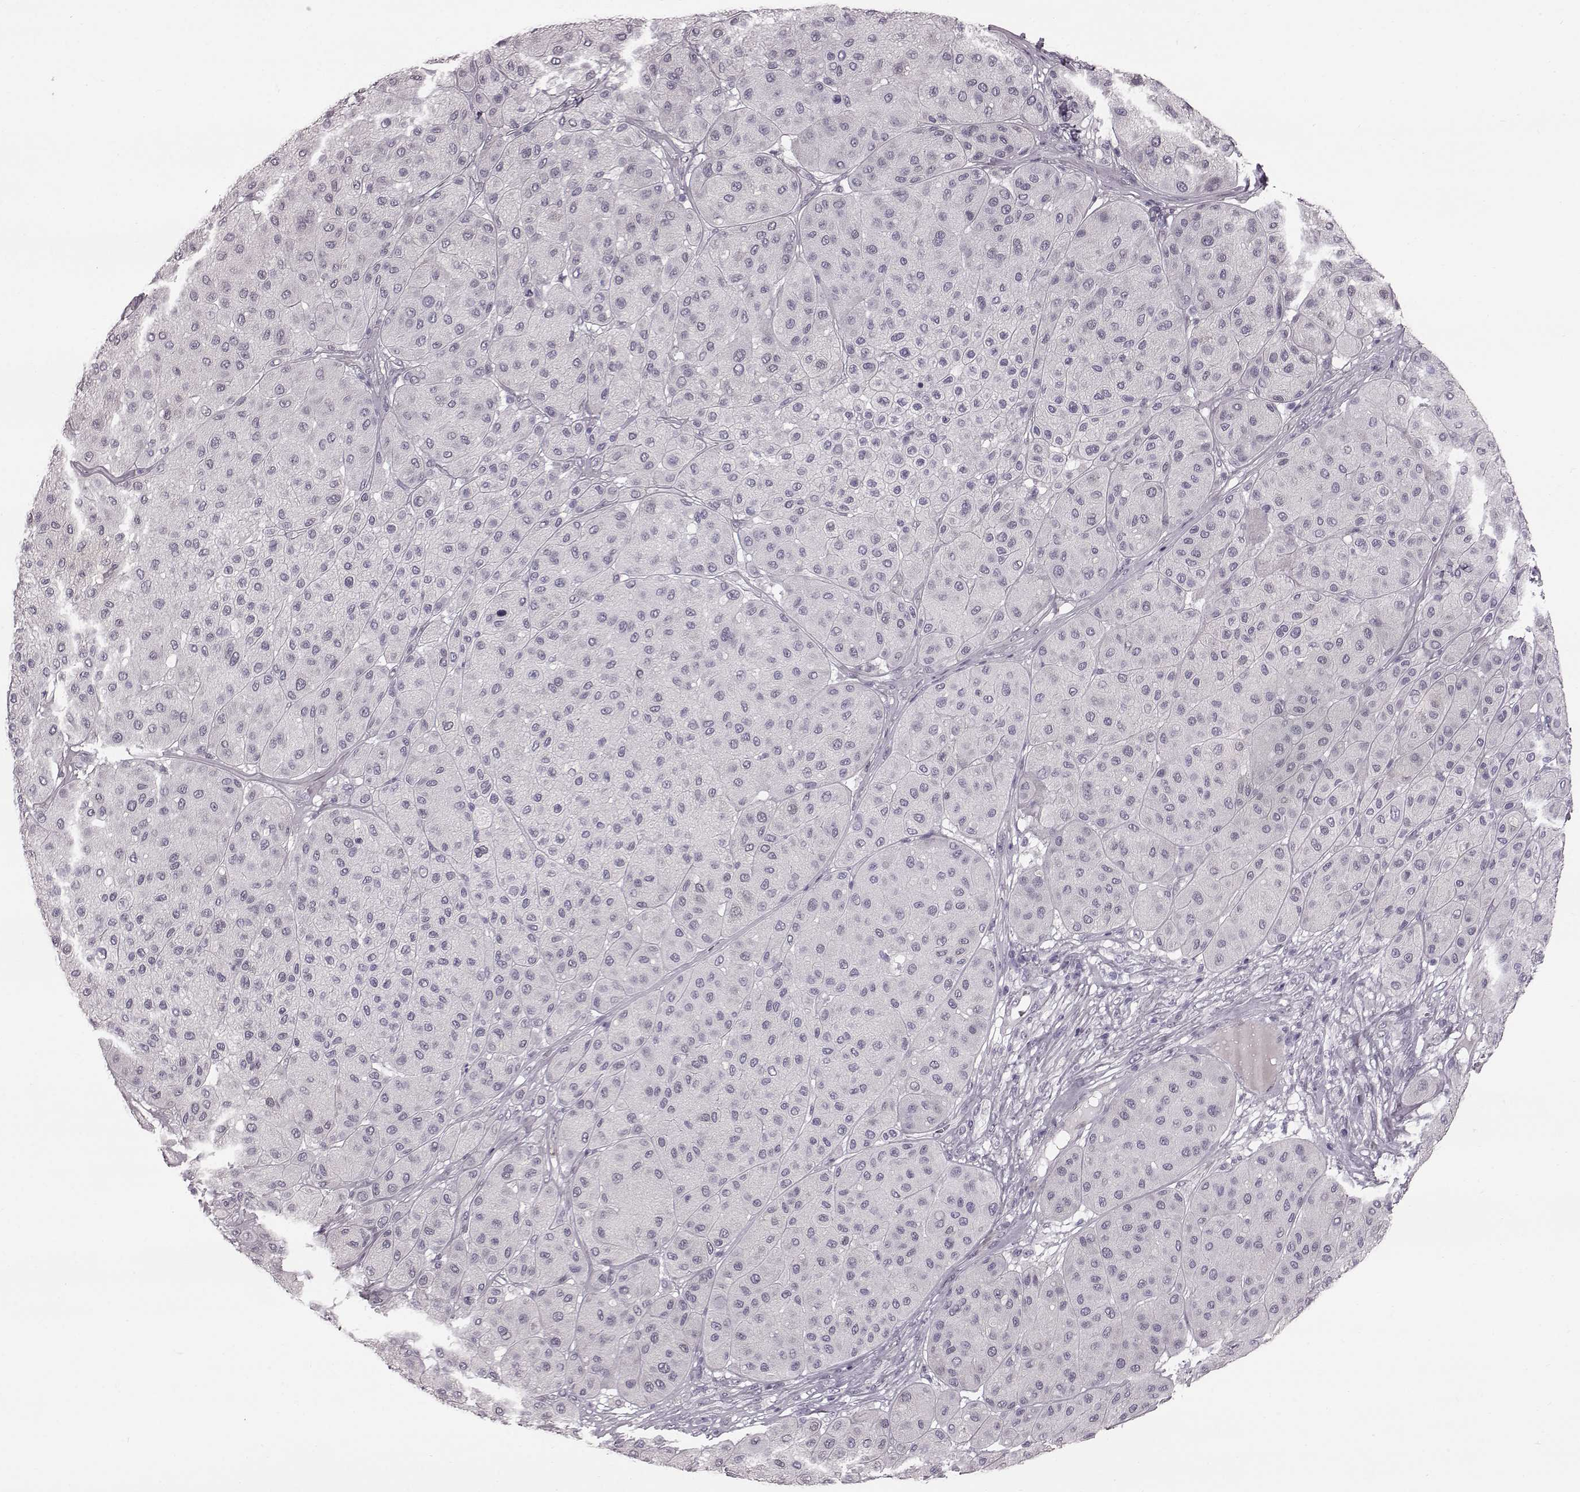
{"staining": {"intensity": "negative", "quantity": "none", "location": "none"}, "tissue": "melanoma", "cell_type": "Tumor cells", "image_type": "cancer", "snomed": [{"axis": "morphology", "description": "Malignant melanoma, Metastatic site"}, {"axis": "topography", "description": "Smooth muscle"}], "caption": "Tumor cells show no significant protein positivity in malignant melanoma (metastatic site).", "gene": "TCHHL1", "patient": {"sex": "male", "age": 41}}